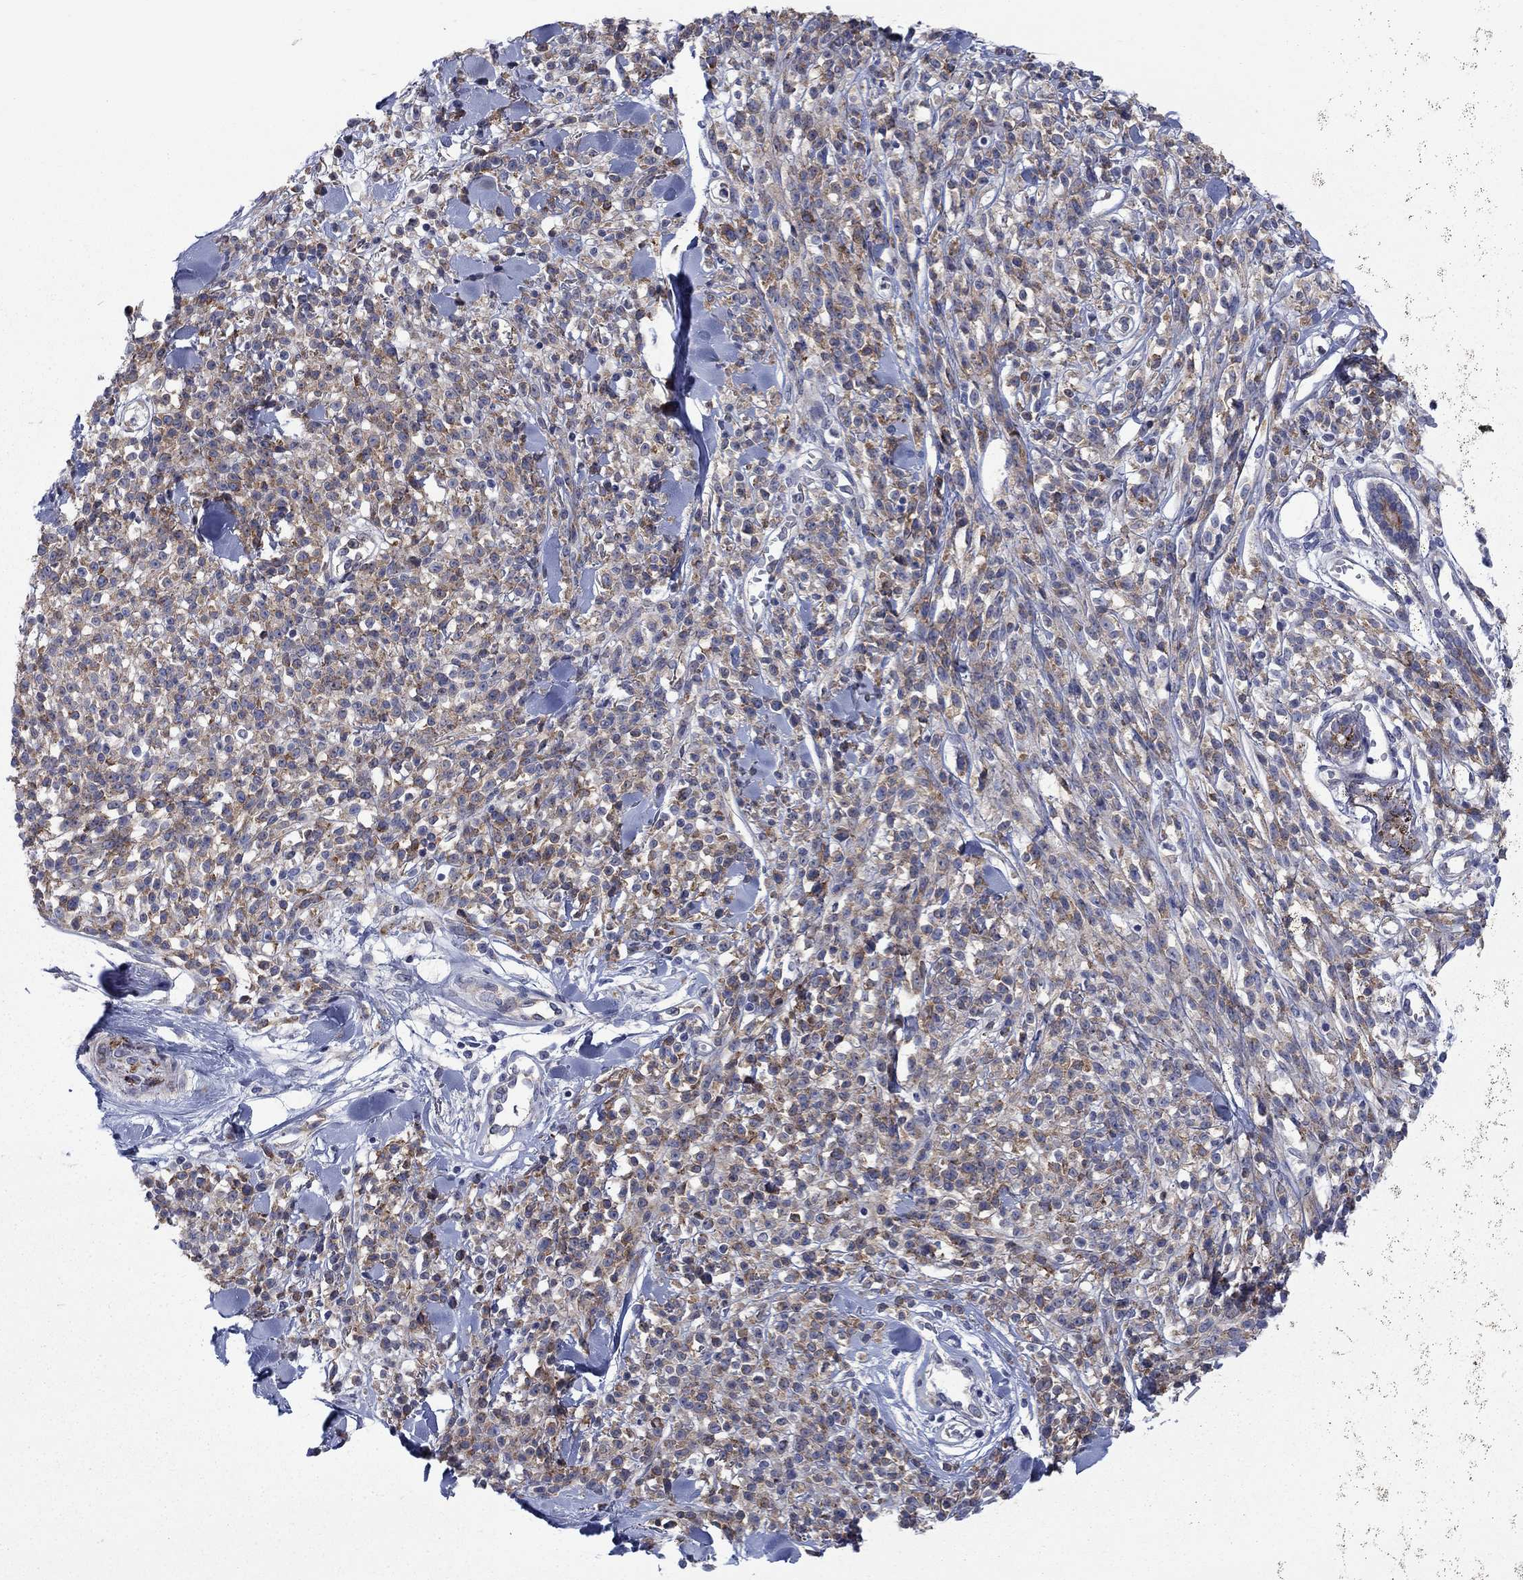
{"staining": {"intensity": "moderate", "quantity": "25%-75%", "location": "cytoplasmic/membranous"}, "tissue": "melanoma", "cell_type": "Tumor cells", "image_type": "cancer", "snomed": [{"axis": "morphology", "description": "Malignant melanoma, NOS"}, {"axis": "topography", "description": "Skin"}, {"axis": "topography", "description": "Skin of trunk"}], "caption": "Melanoma stained for a protein exhibits moderate cytoplasmic/membranous positivity in tumor cells. Nuclei are stained in blue.", "gene": "FXR1", "patient": {"sex": "male", "age": 74}}